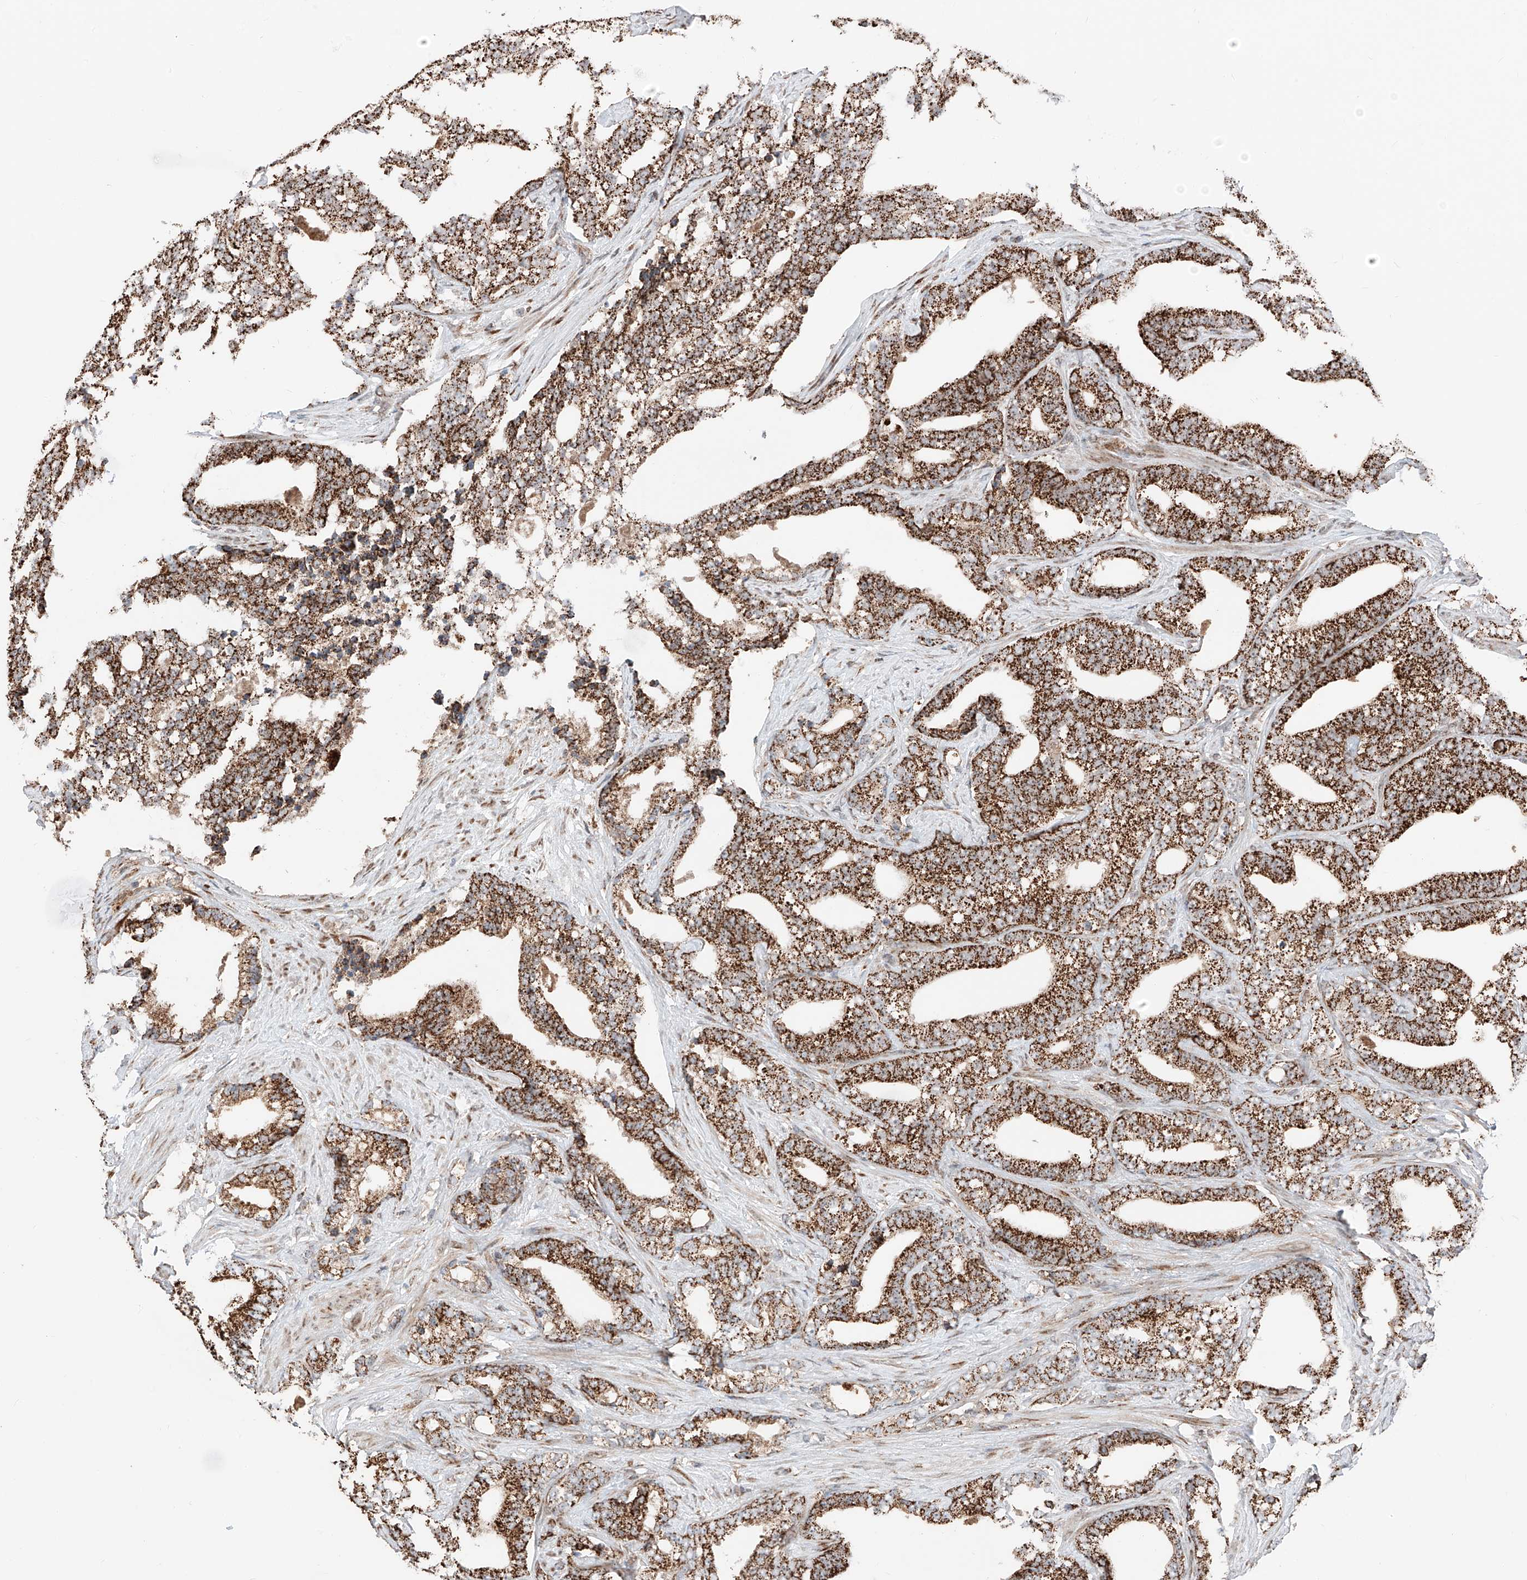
{"staining": {"intensity": "strong", "quantity": ">75%", "location": "cytoplasmic/membranous"}, "tissue": "prostate cancer", "cell_type": "Tumor cells", "image_type": "cancer", "snomed": [{"axis": "morphology", "description": "Adenocarcinoma, High grade"}, {"axis": "topography", "description": "Prostate and seminal vesicle, NOS"}], "caption": "Immunohistochemical staining of prostate cancer shows high levels of strong cytoplasmic/membranous protein staining in about >75% of tumor cells.", "gene": "ZSCAN29", "patient": {"sex": "male", "age": 67}}